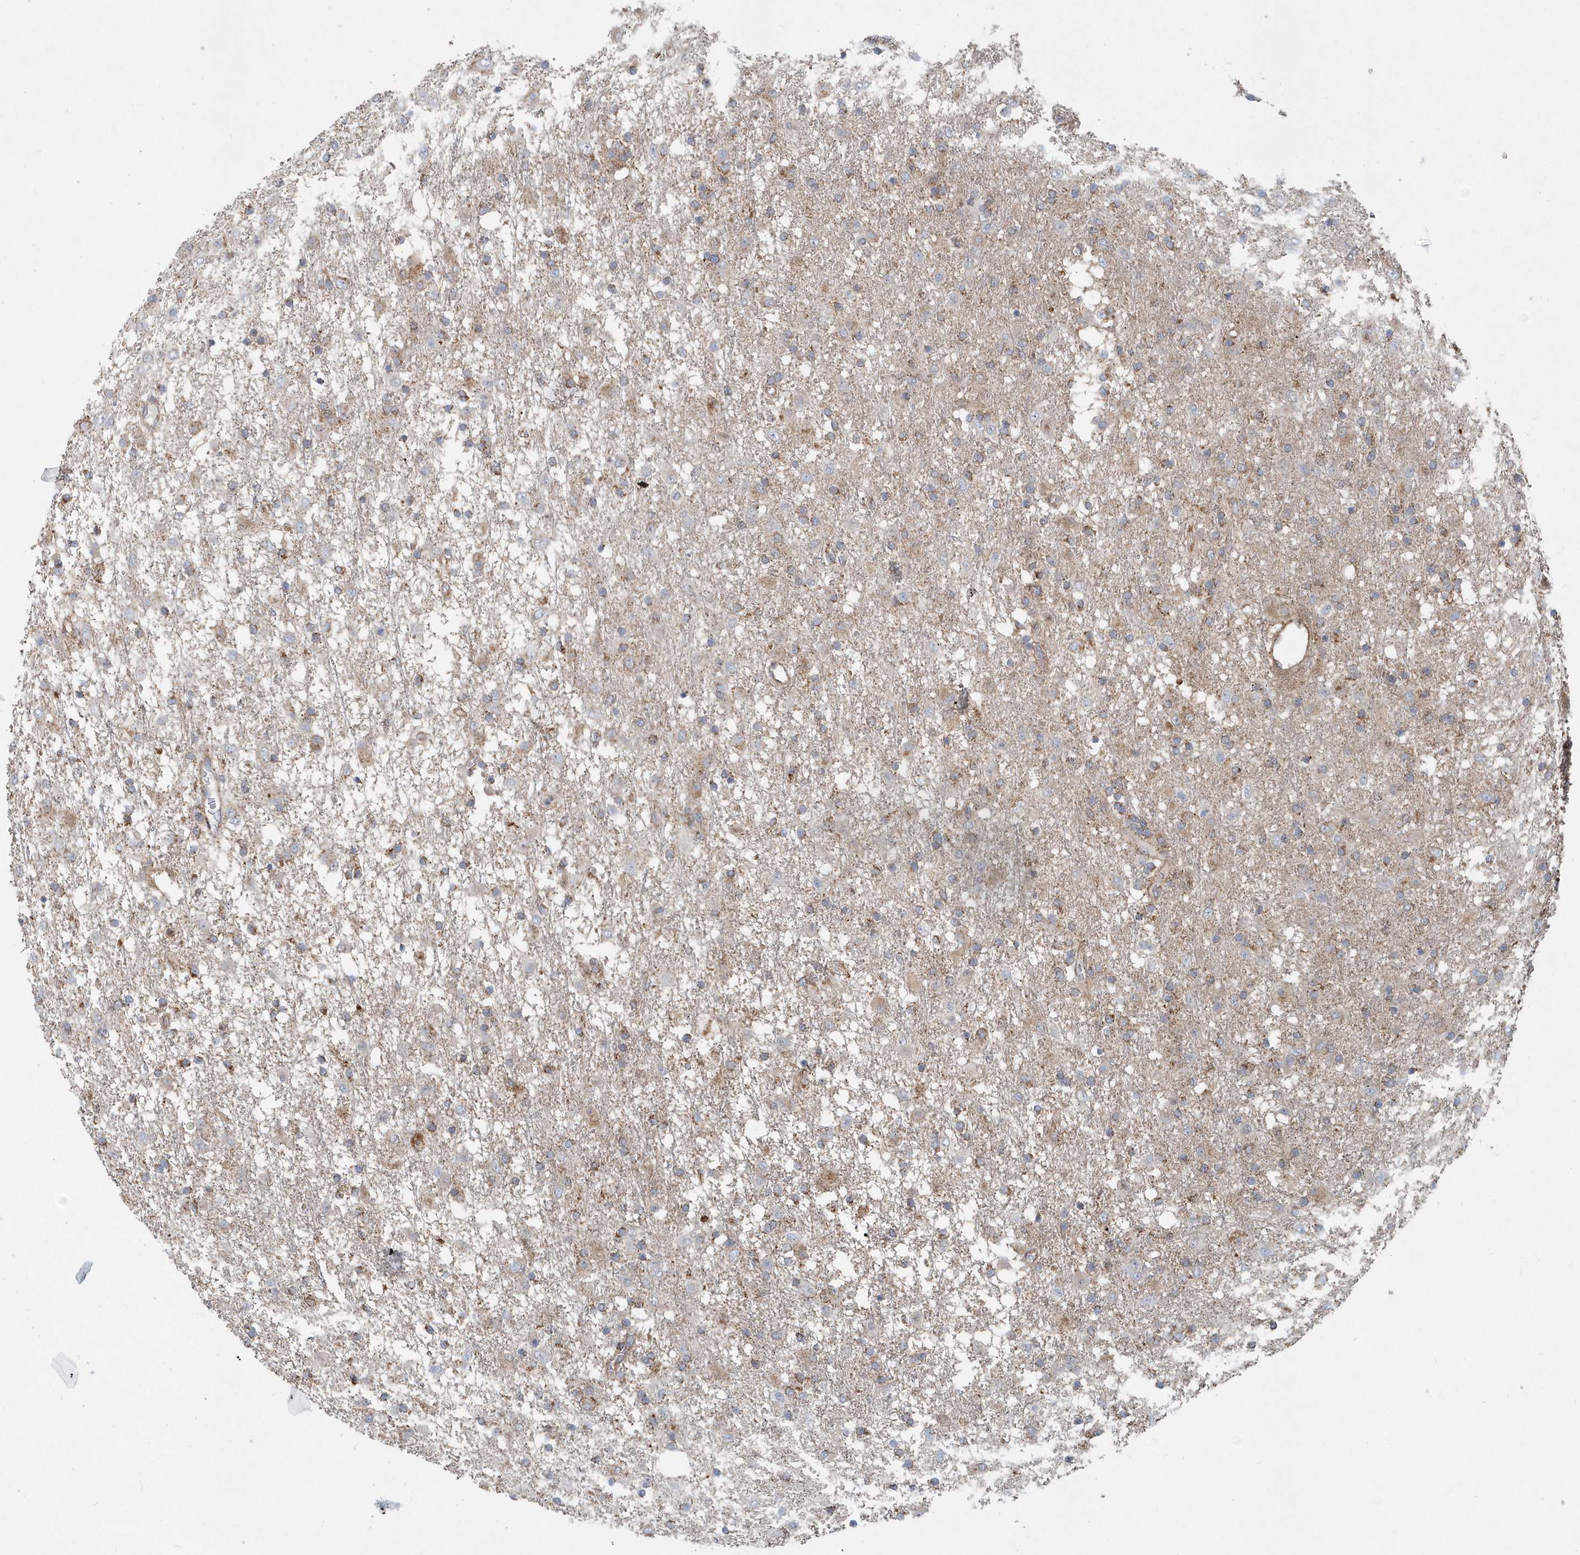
{"staining": {"intensity": "moderate", "quantity": "25%-75%", "location": "cytoplasmic/membranous"}, "tissue": "glioma", "cell_type": "Tumor cells", "image_type": "cancer", "snomed": [{"axis": "morphology", "description": "Glioma, malignant, Low grade"}, {"axis": "topography", "description": "Brain"}], "caption": "Human glioma stained for a protein (brown) displays moderate cytoplasmic/membranous positive positivity in about 25%-75% of tumor cells.", "gene": "PPP1R7", "patient": {"sex": "male", "age": 65}}